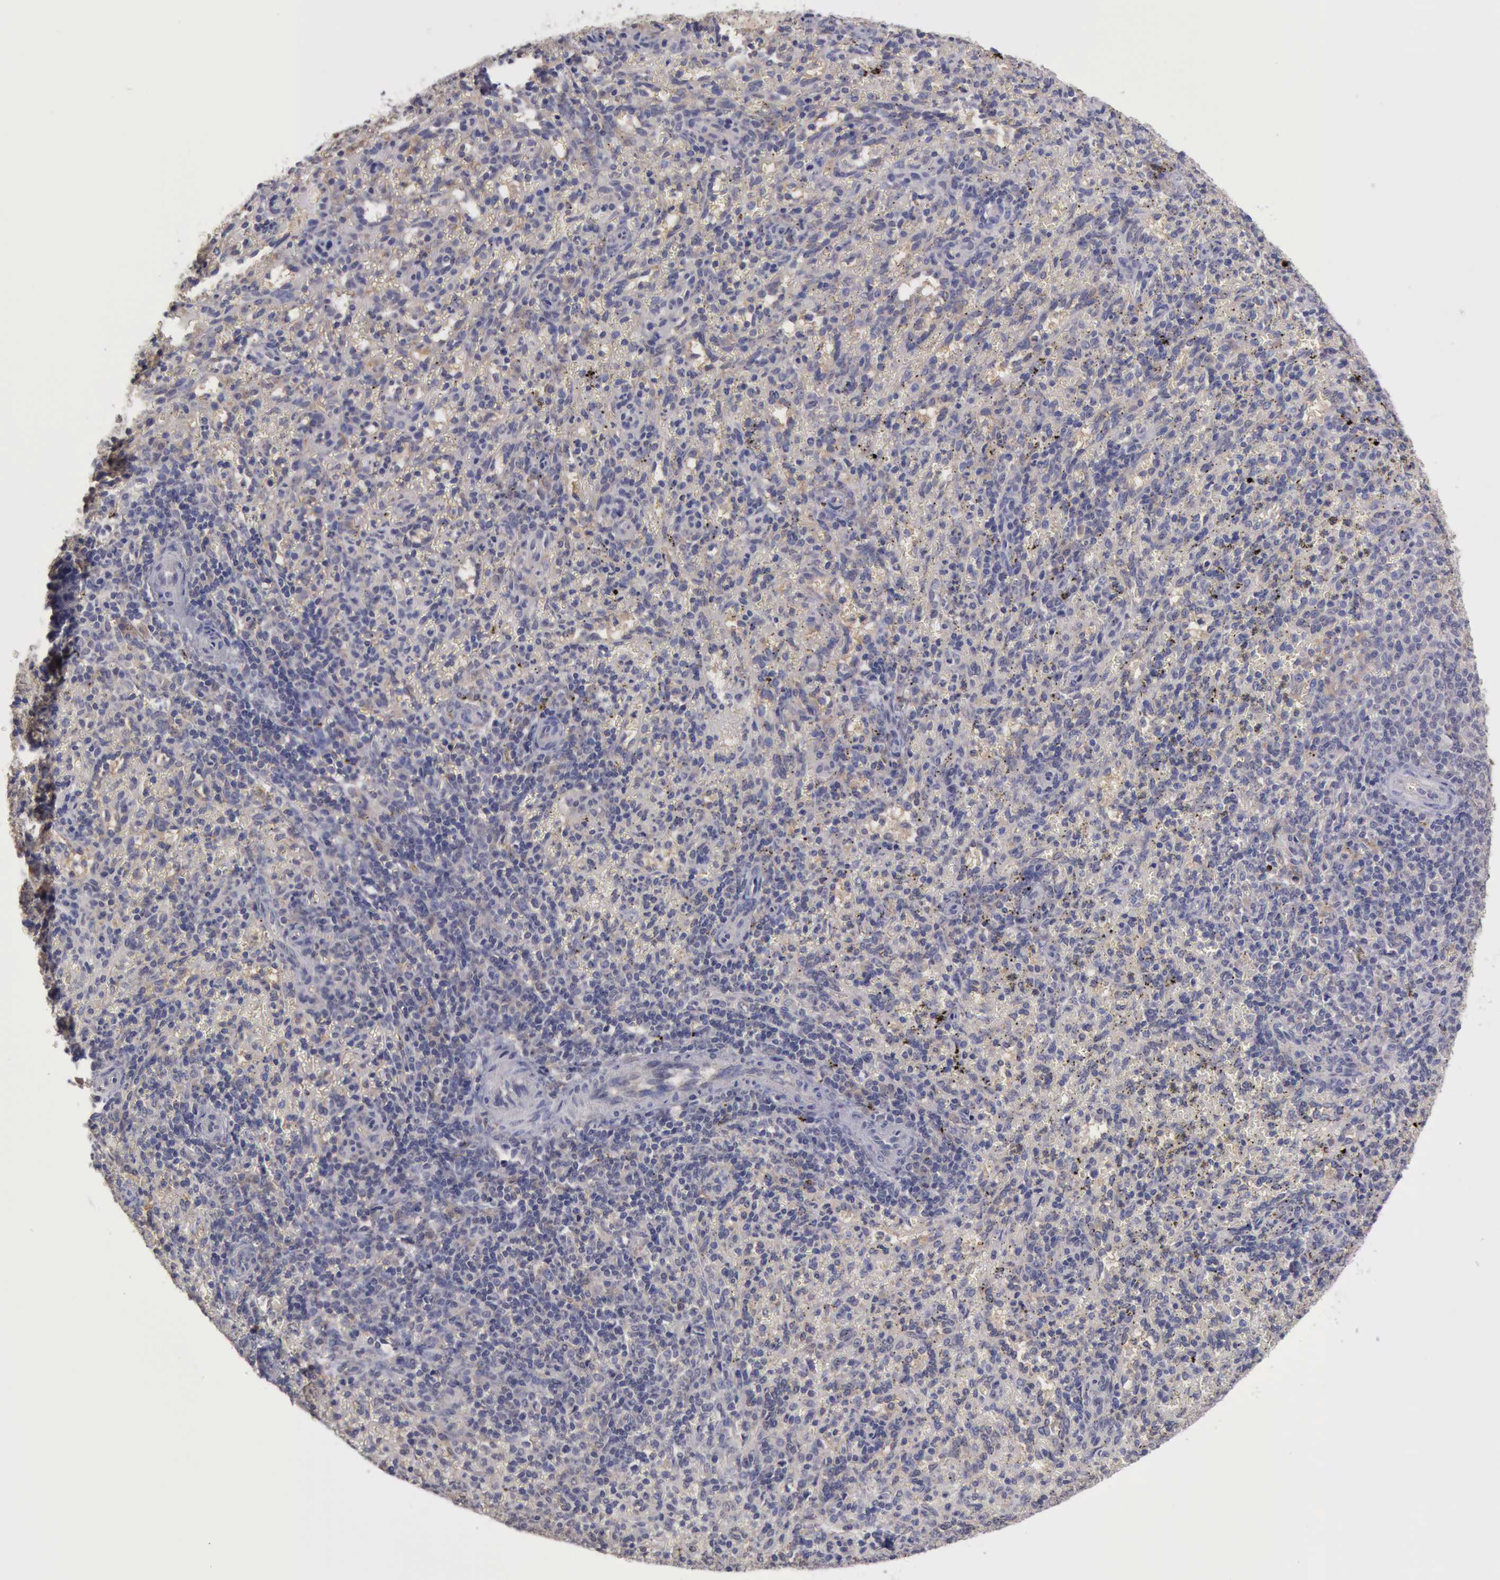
{"staining": {"intensity": "negative", "quantity": "none", "location": "none"}, "tissue": "spleen", "cell_type": "Cells in red pulp", "image_type": "normal", "snomed": [{"axis": "morphology", "description": "Normal tissue, NOS"}, {"axis": "topography", "description": "Spleen"}], "caption": "This is a image of immunohistochemistry (IHC) staining of benign spleen, which shows no positivity in cells in red pulp.", "gene": "PHKA1", "patient": {"sex": "female", "age": 10}}